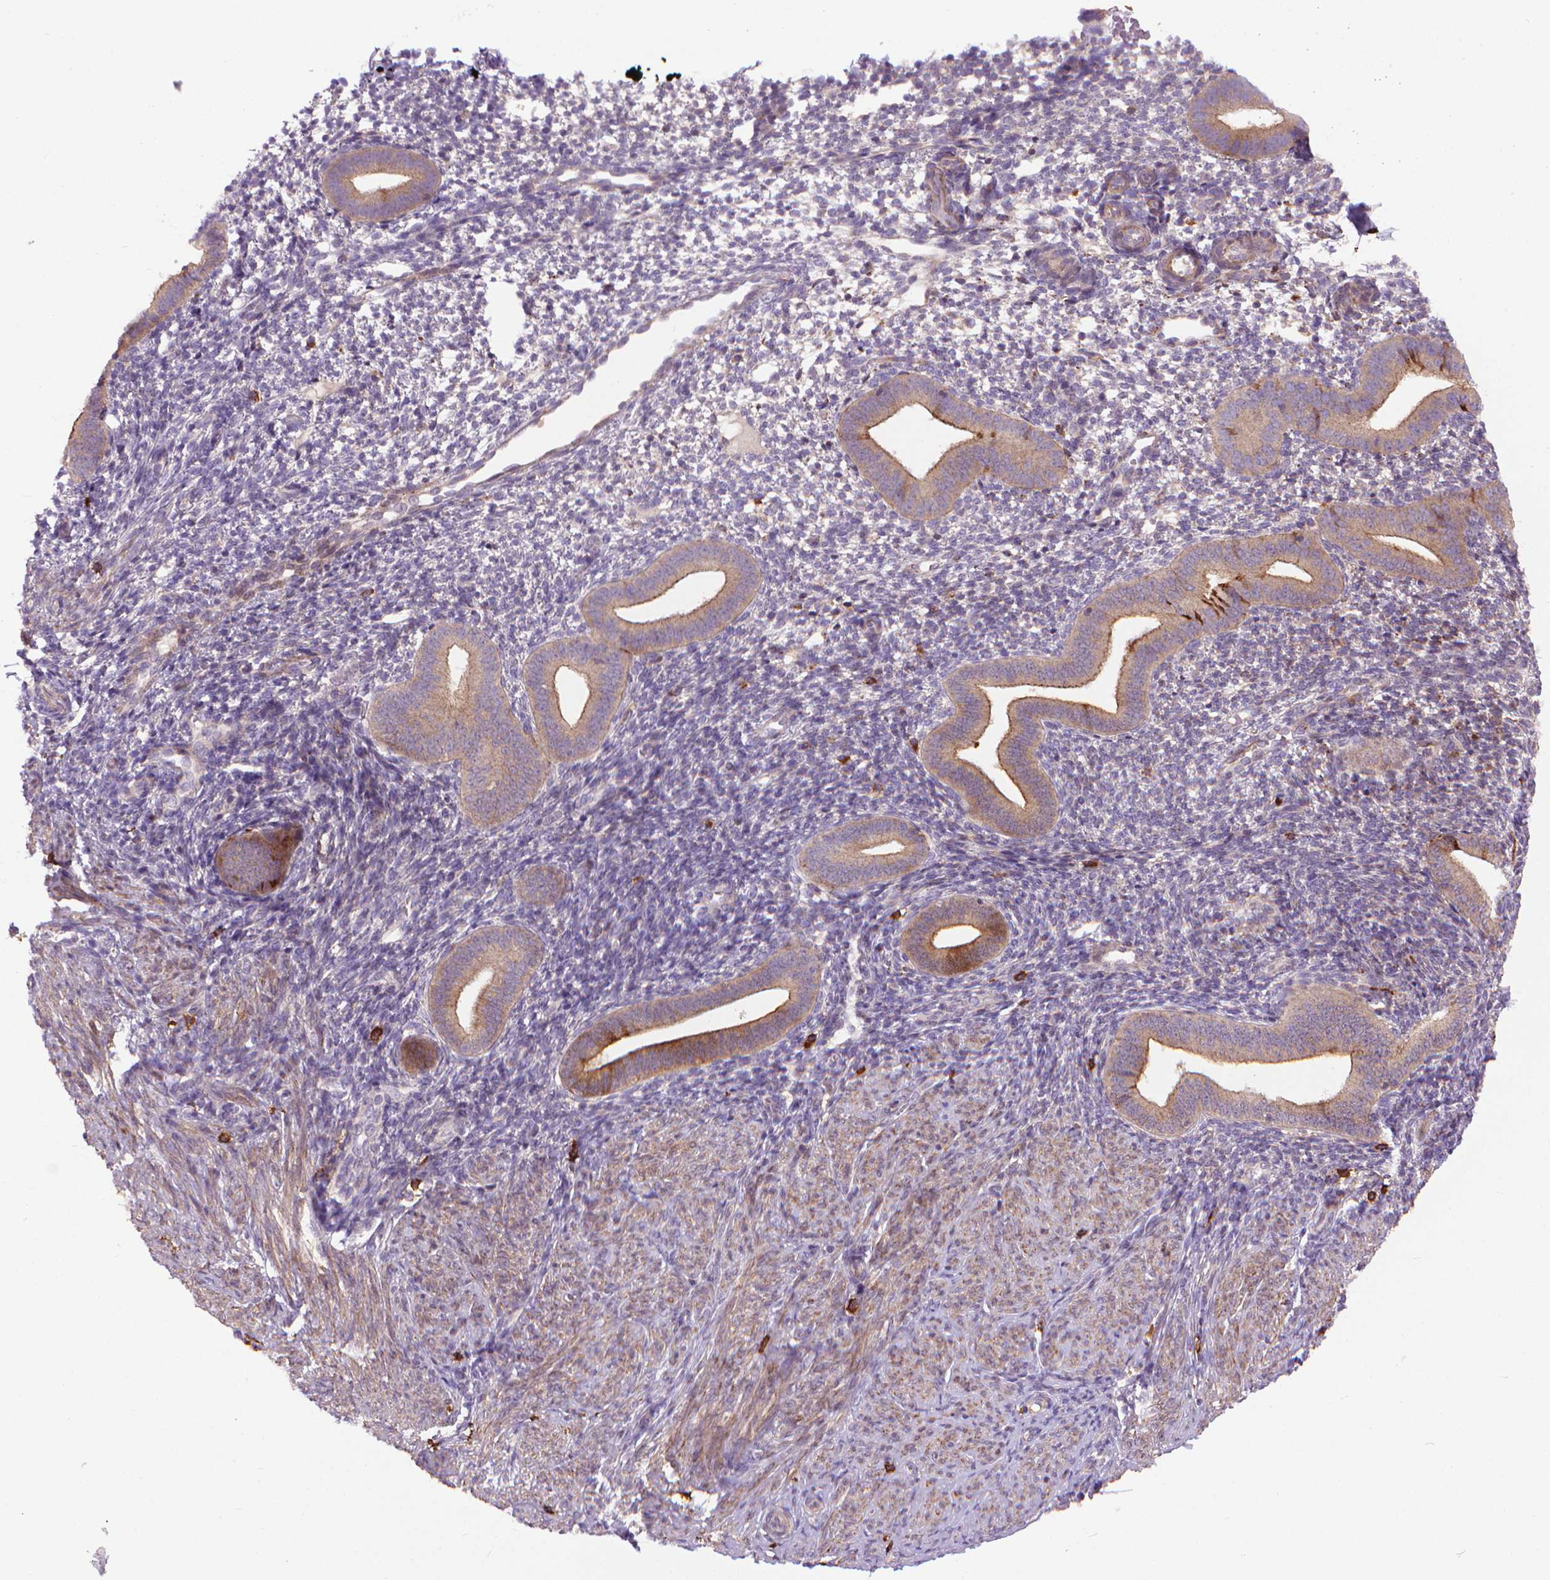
{"staining": {"intensity": "negative", "quantity": "none", "location": "none"}, "tissue": "endometrium", "cell_type": "Cells in endometrial stroma", "image_type": "normal", "snomed": [{"axis": "morphology", "description": "Normal tissue, NOS"}, {"axis": "topography", "description": "Endometrium"}], "caption": "Protein analysis of benign endometrium displays no significant staining in cells in endometrial stroma.", "gene": "MYH14", "patient": {"sex": "female", "age": 40}}